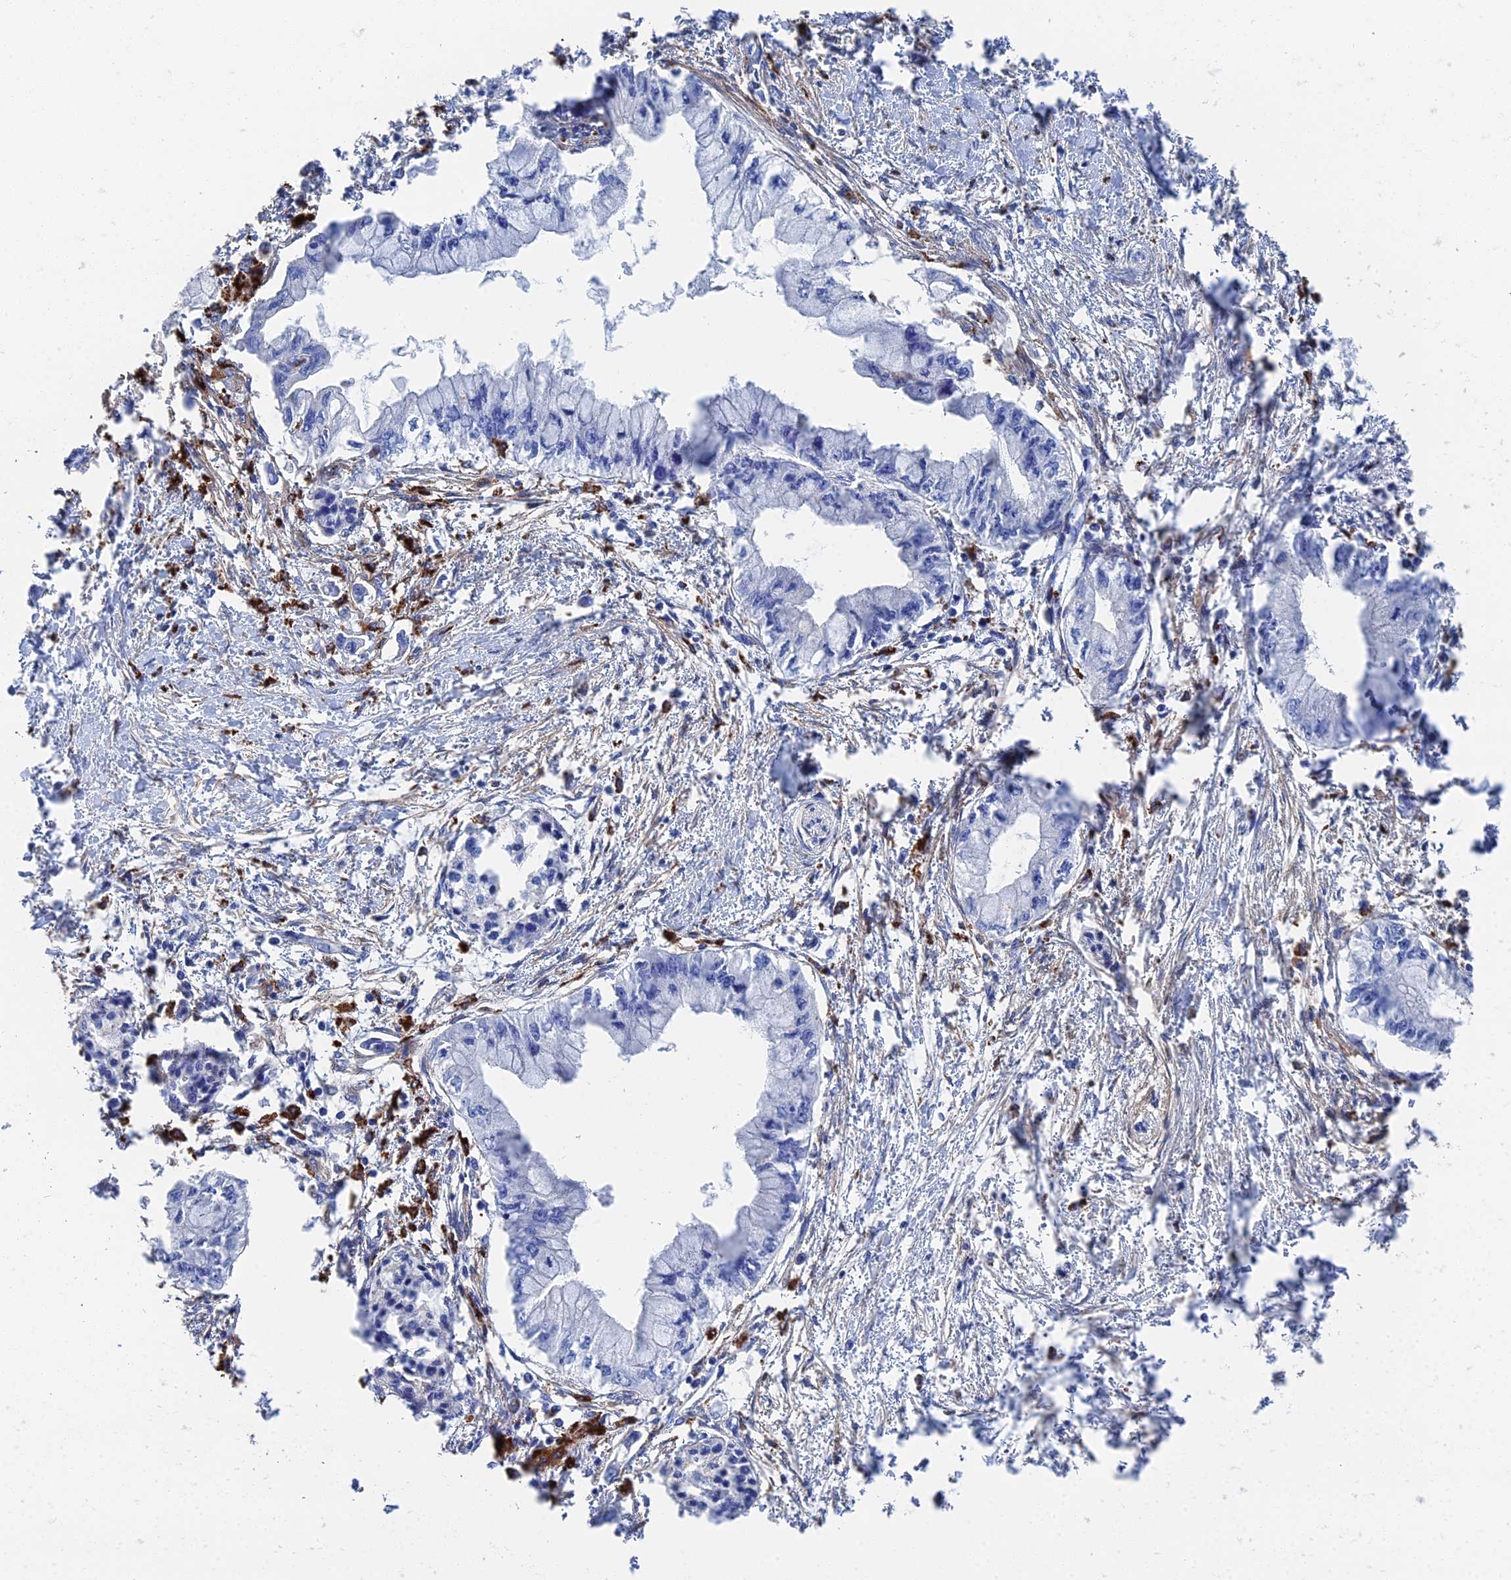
{"staining": {"intensity": "negative", "quantity": "none", "location": "none"}, "tissue": "pancreatic cancer", "cell_type": "Tumor cells", "image_type": "cancer", "snomed": [{"axis": "morphology", "description": "Adenocarcinoma, NOS"}, {"axis": "topography", "description": "Pancreas"}], "caption": "A high-resolution photomicrograph shows immunohistochemistry (IHC) staining of pancreatic cancer, which reveals no significant staining in tumor cells. The staining was performed using DAB to visualize the protein expression in brown, while the nuclei were stained in blue with hematoxylin (Magnification: 20x).", "gene": "STRA6", "patient": {"sex": "male", "age": 48}}